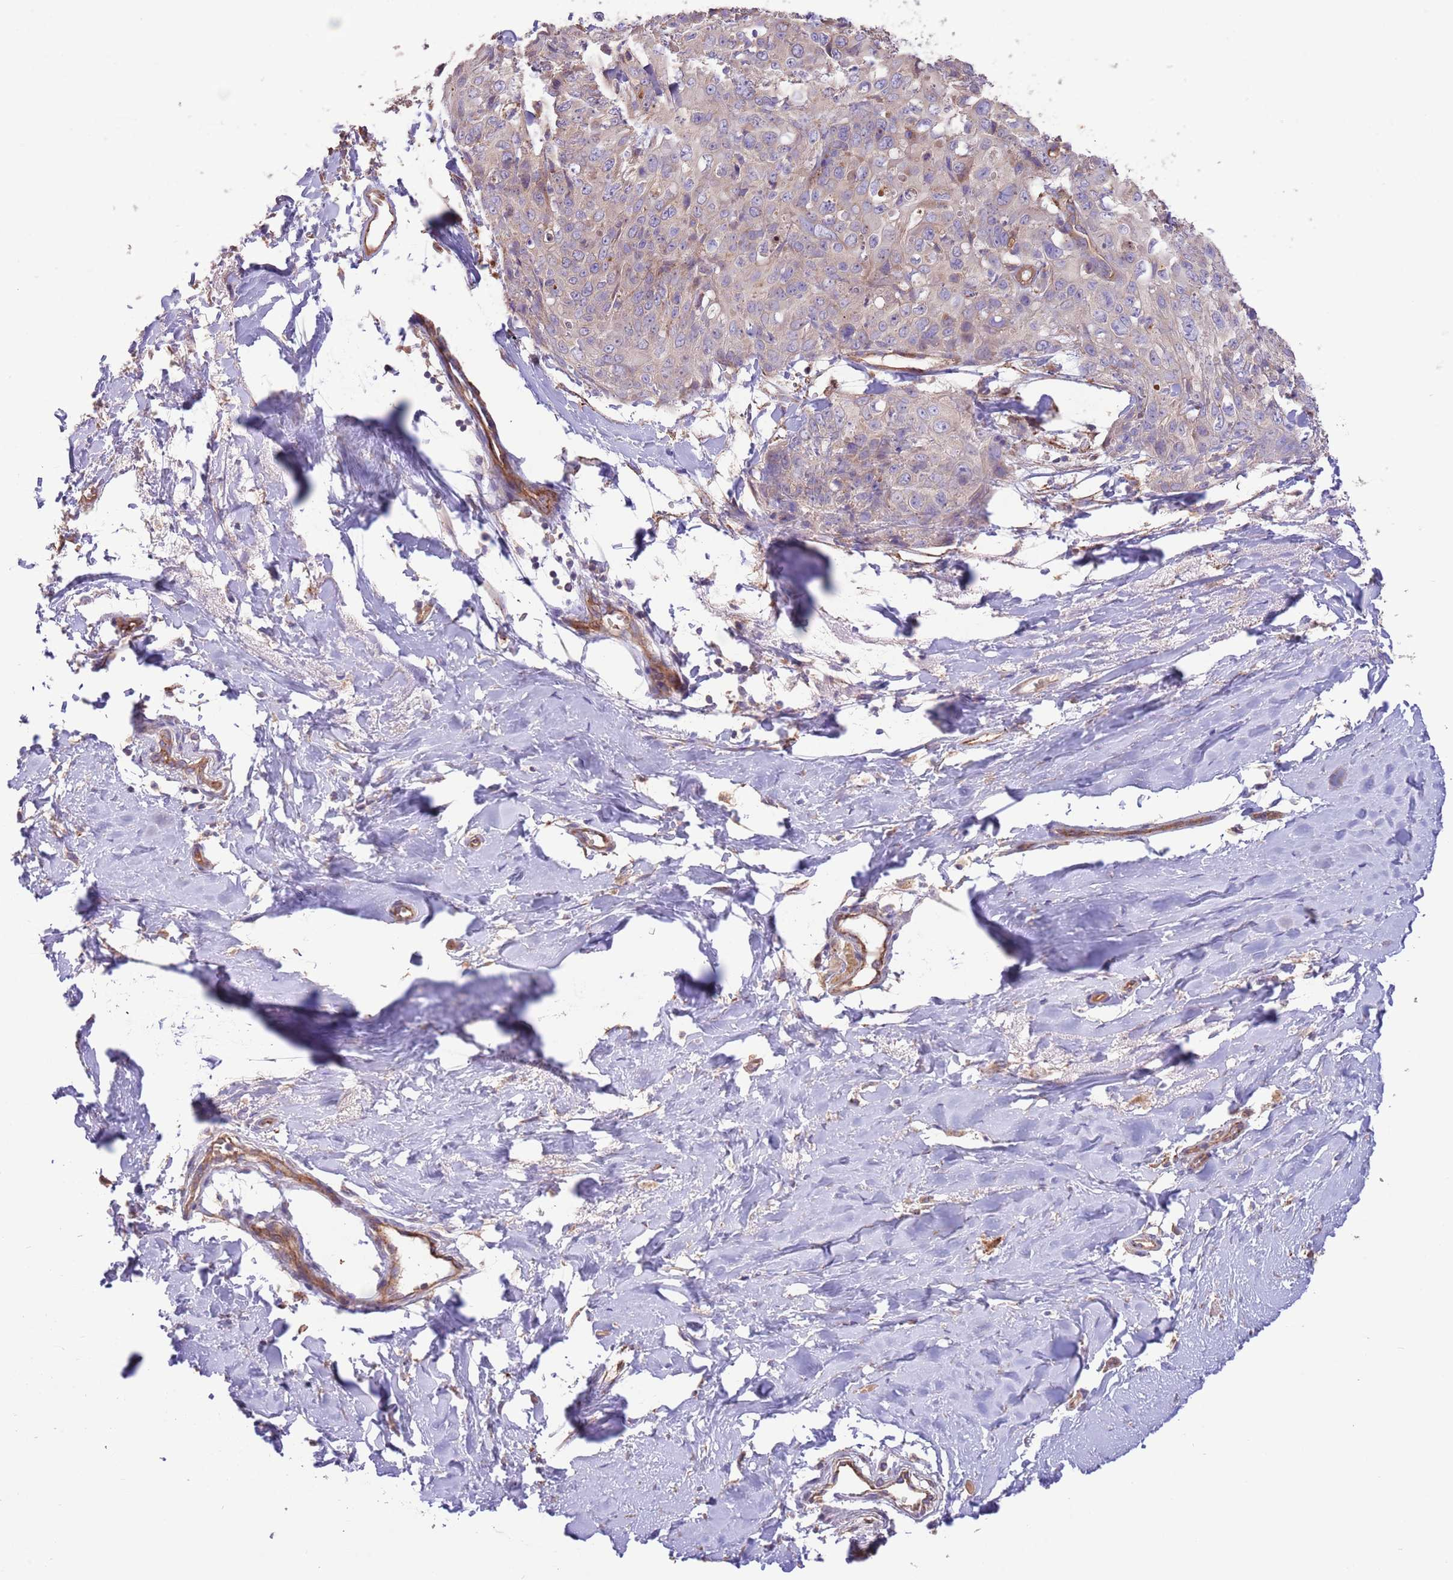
{"staining": {"intensity": "weak", "quantity": "<25%", "location": "cytoplasmic/membranous"}, "tissue": "skin cancer", "cell_type": "Tumor cells", "image_type": "cancer", "snomed": [{"axis": "morphology", "description": "Squamous cell carcinoma, NOS"}, {"axis": "topography", "description": "Skin"}, {"axis": "topography", "description": "Vulva"}], "caption": "Human squamous cell carcinoma (skin) stained for a protein using IHC displays no positivity in tumor cells.", "gene": "DOCK6", "patient": {"sex": "female", "age": 85}}